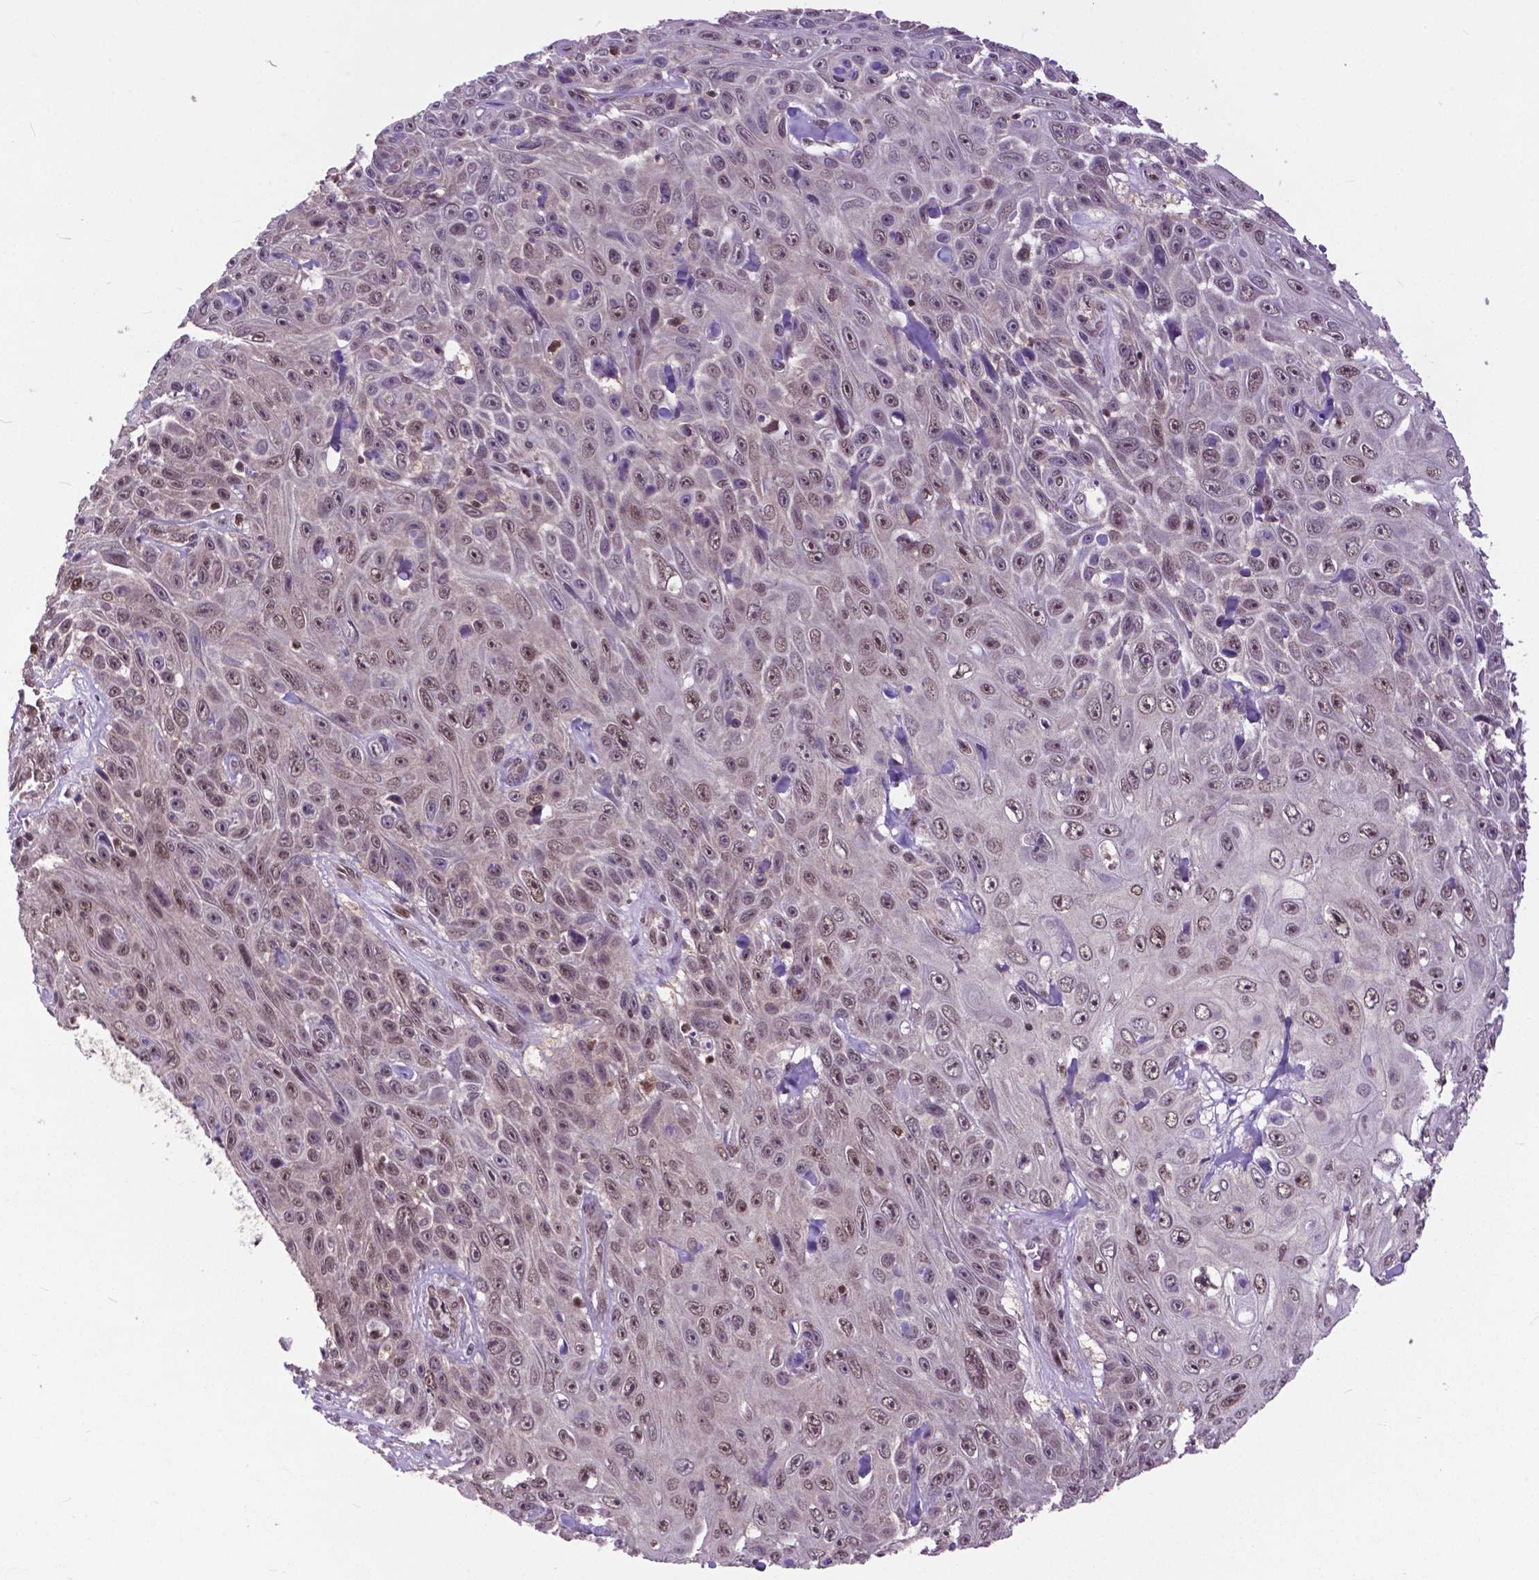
{"staining": {"intensity": "moderate", "quantity": ">75%", "location": "nuclear"}, "tissue": "skin cancer", "cell_type": "Tumor cells", "image_type": "cancer", "snomed": [{"axis": "morphology", "description": "Squamous cell carcinoma, NOS"}, {"axis": "topography", "description": "Skin"}], "caption": "The photomicrograph exhibits a brown stain indicating the presence of a protein in the nuclear of tumor cells in skin cancer (squamous cell carcinoma).", "gene": "FAF1", "patient": {"sex": "male", "age": 82}}